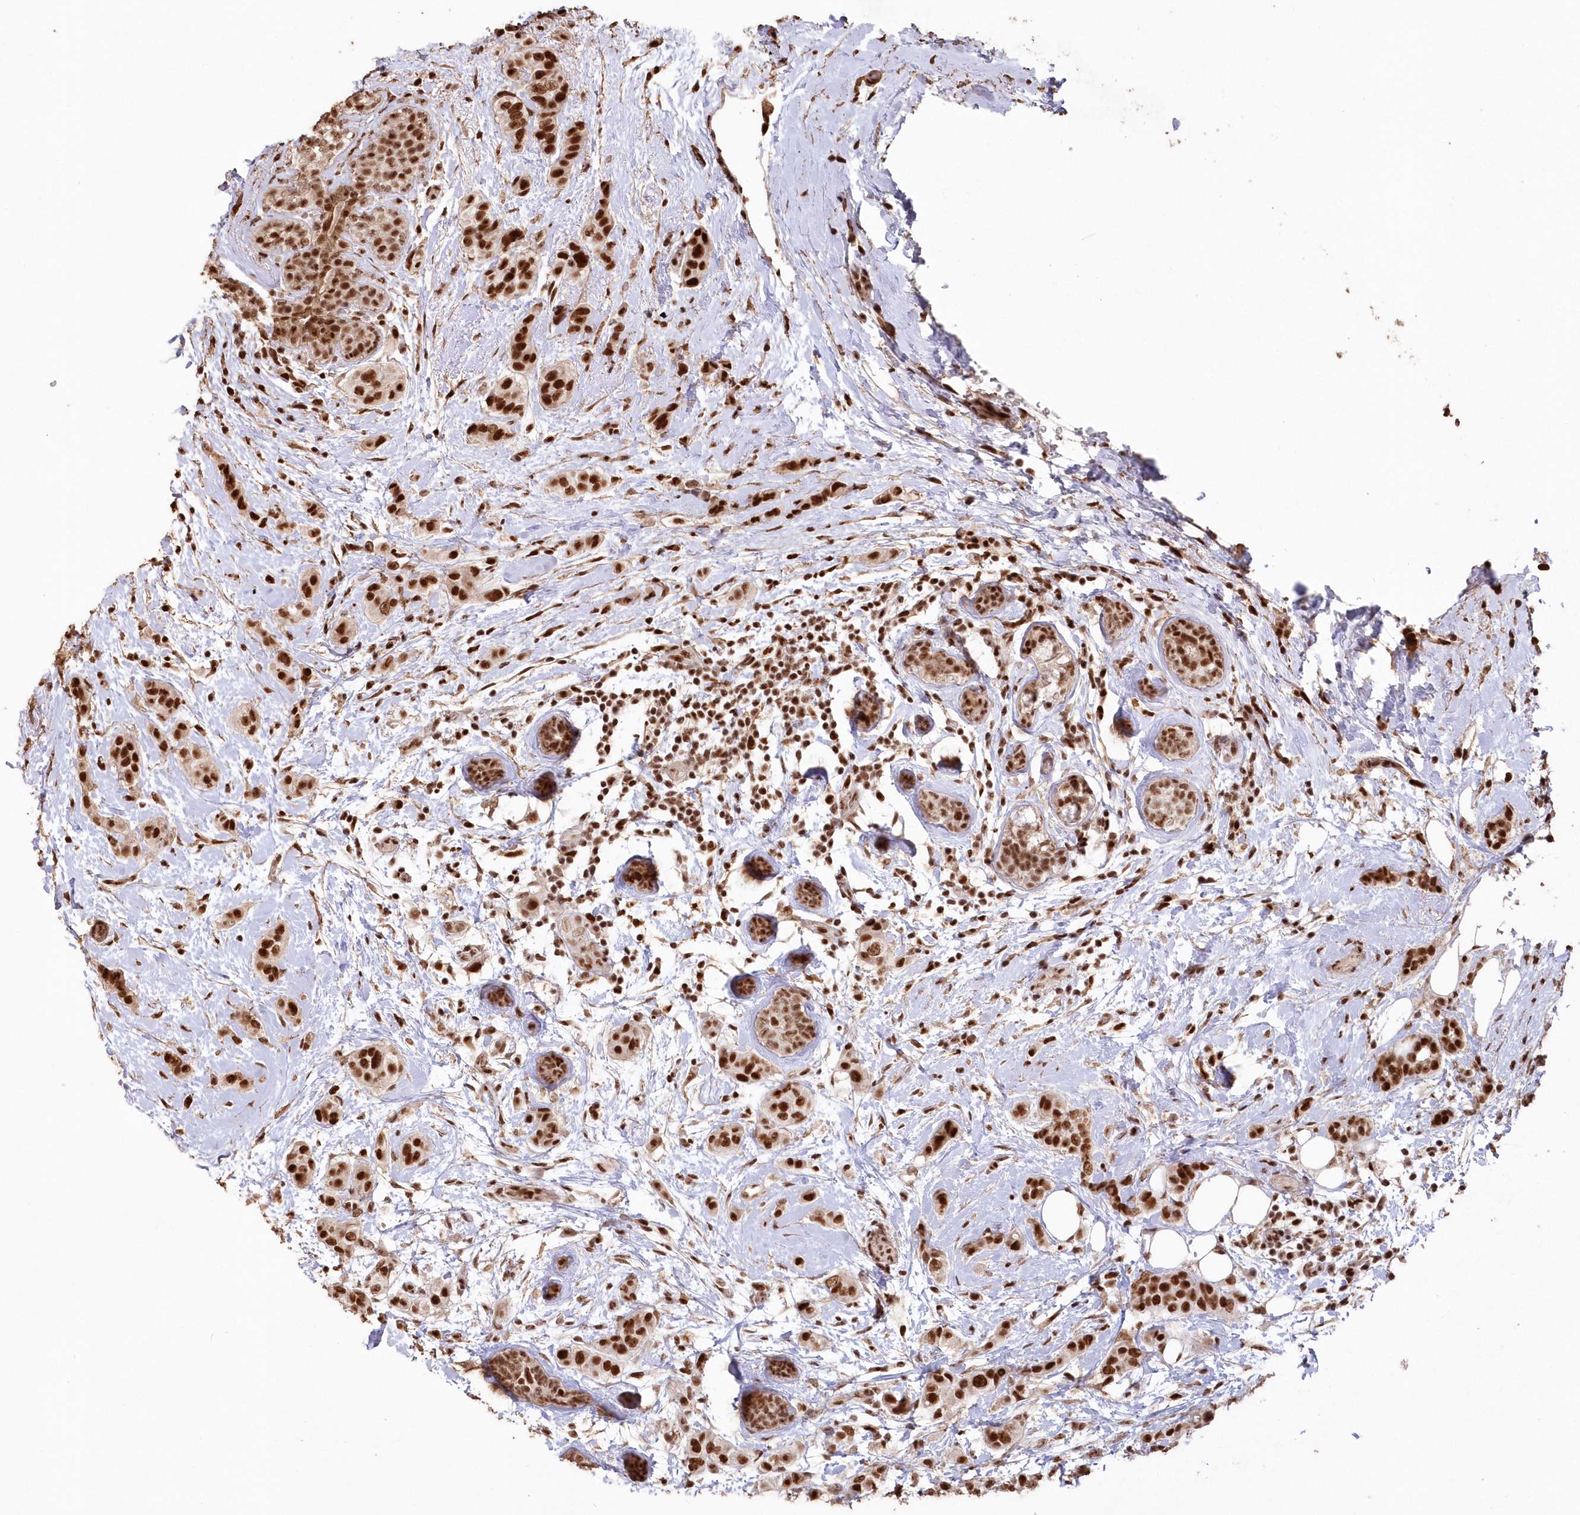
{"staining": {"intensity": "strong", "quantity": ">75%", "location": "nuclear"}, "tissue": "breast cancer", "cell_type": "Tumor cells", "image_type": "cancer", "snomed": [{"axis": "morphology", "description": "Lobular carcinoma"}, {"axis": "topography", "description": "Breast"}], "caption": "Breast lobular carcinoma stained with a brown dye demonstrates strong nuclear positive staining in about >75% of tumor cells.", "gene": "PDS5A", "patient": {"sex": "female", "age": 51}}